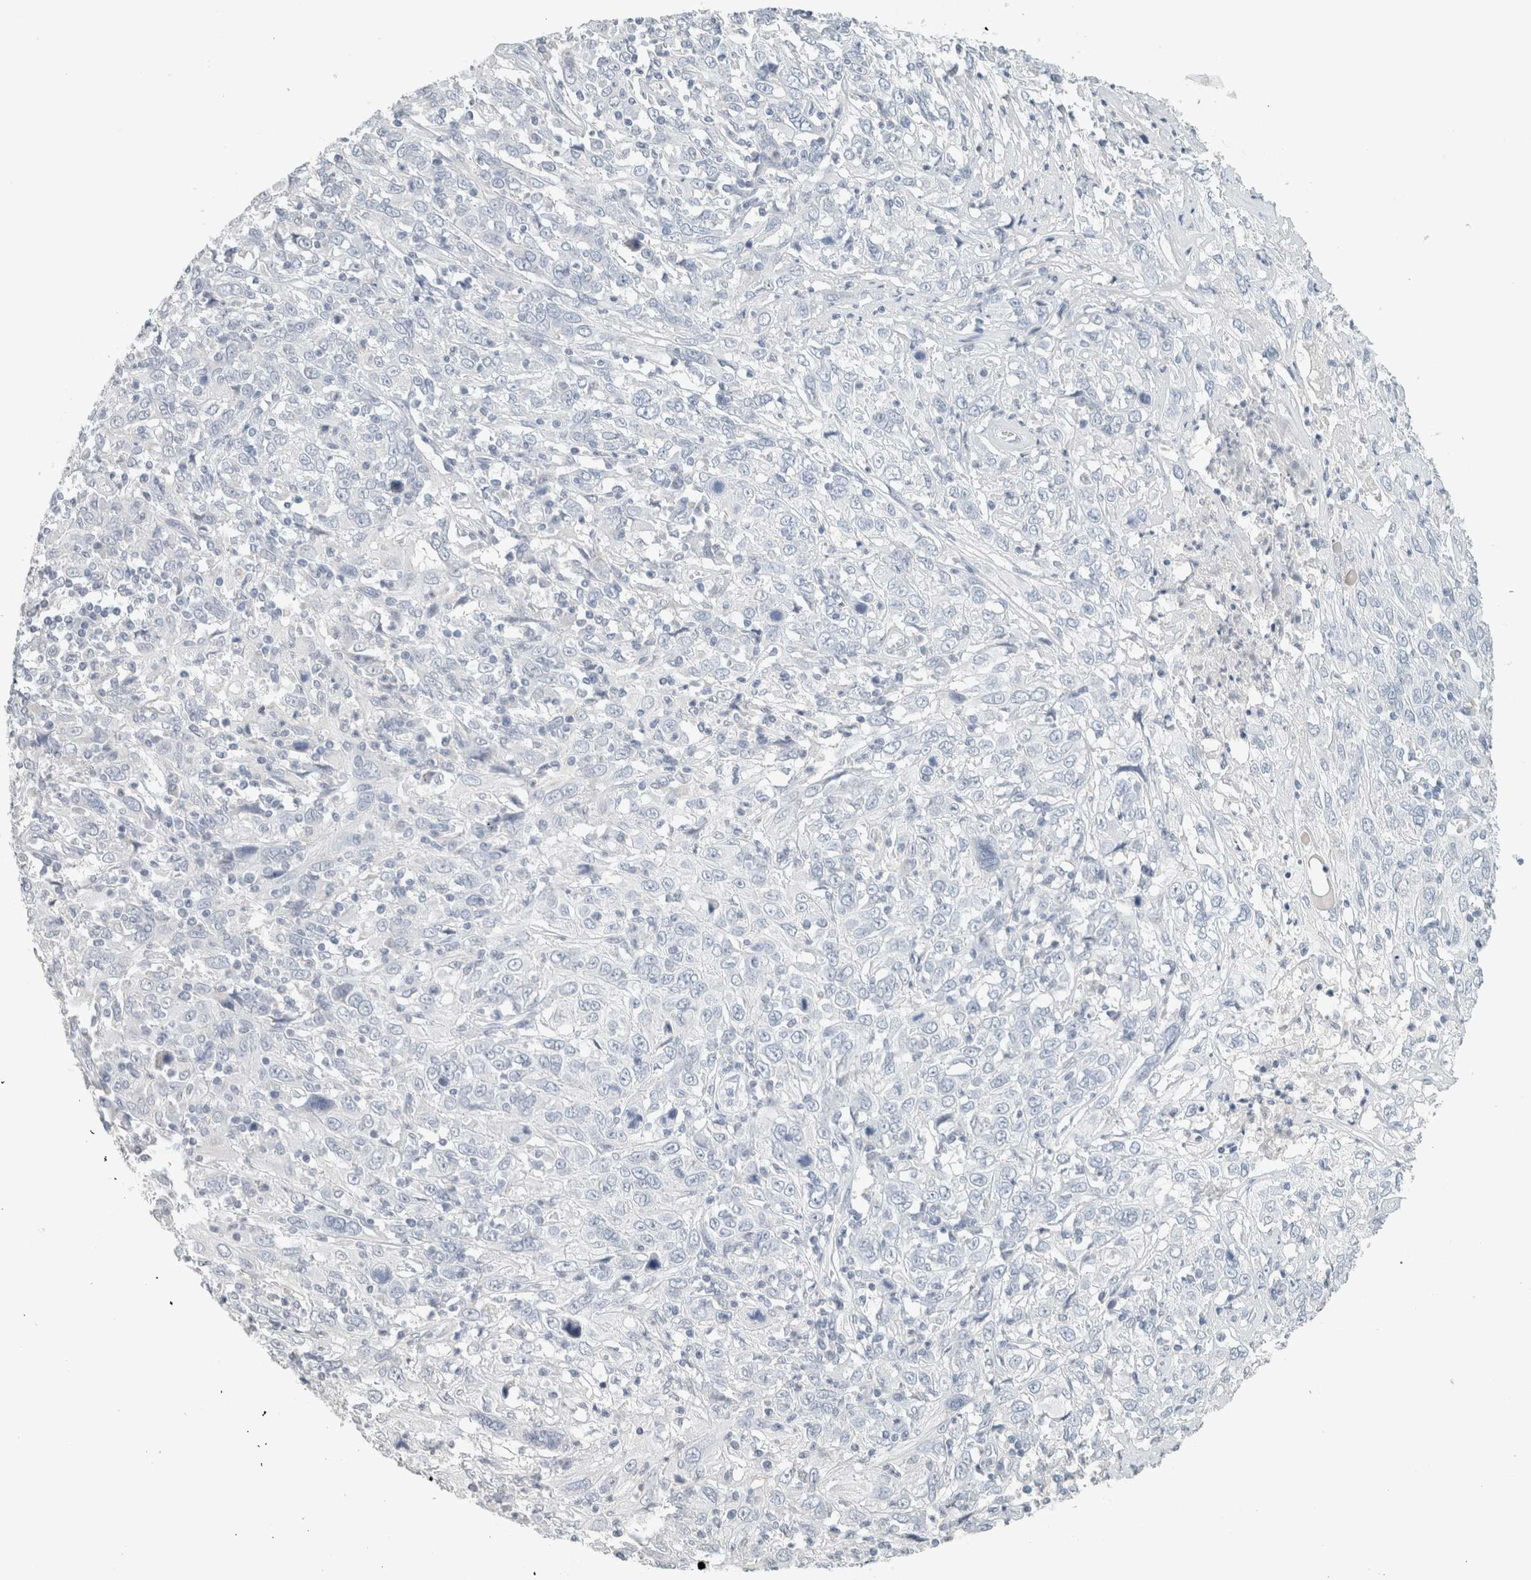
{"staining": {"intensity": "negative", "quantity": "none", "location": "none"}, "tissue": "cervical cancer", "cell_type": "Tumor cells", "image_type": "cancer", "snomed": [{"axis": "morphology", "description": "Squamous cell carcinoma, NOS"}, {"axis": "topography", "description": "Cervix"}], "caption": "Protein analysis of cervical cancer displays no significant expression in tumor cells. (DAB immunohistochemistry (IHC) visualized using brightfield microscopy, high magnification).", "gene": "CRAT", "patient": {"sex": "female", "age": 46}}